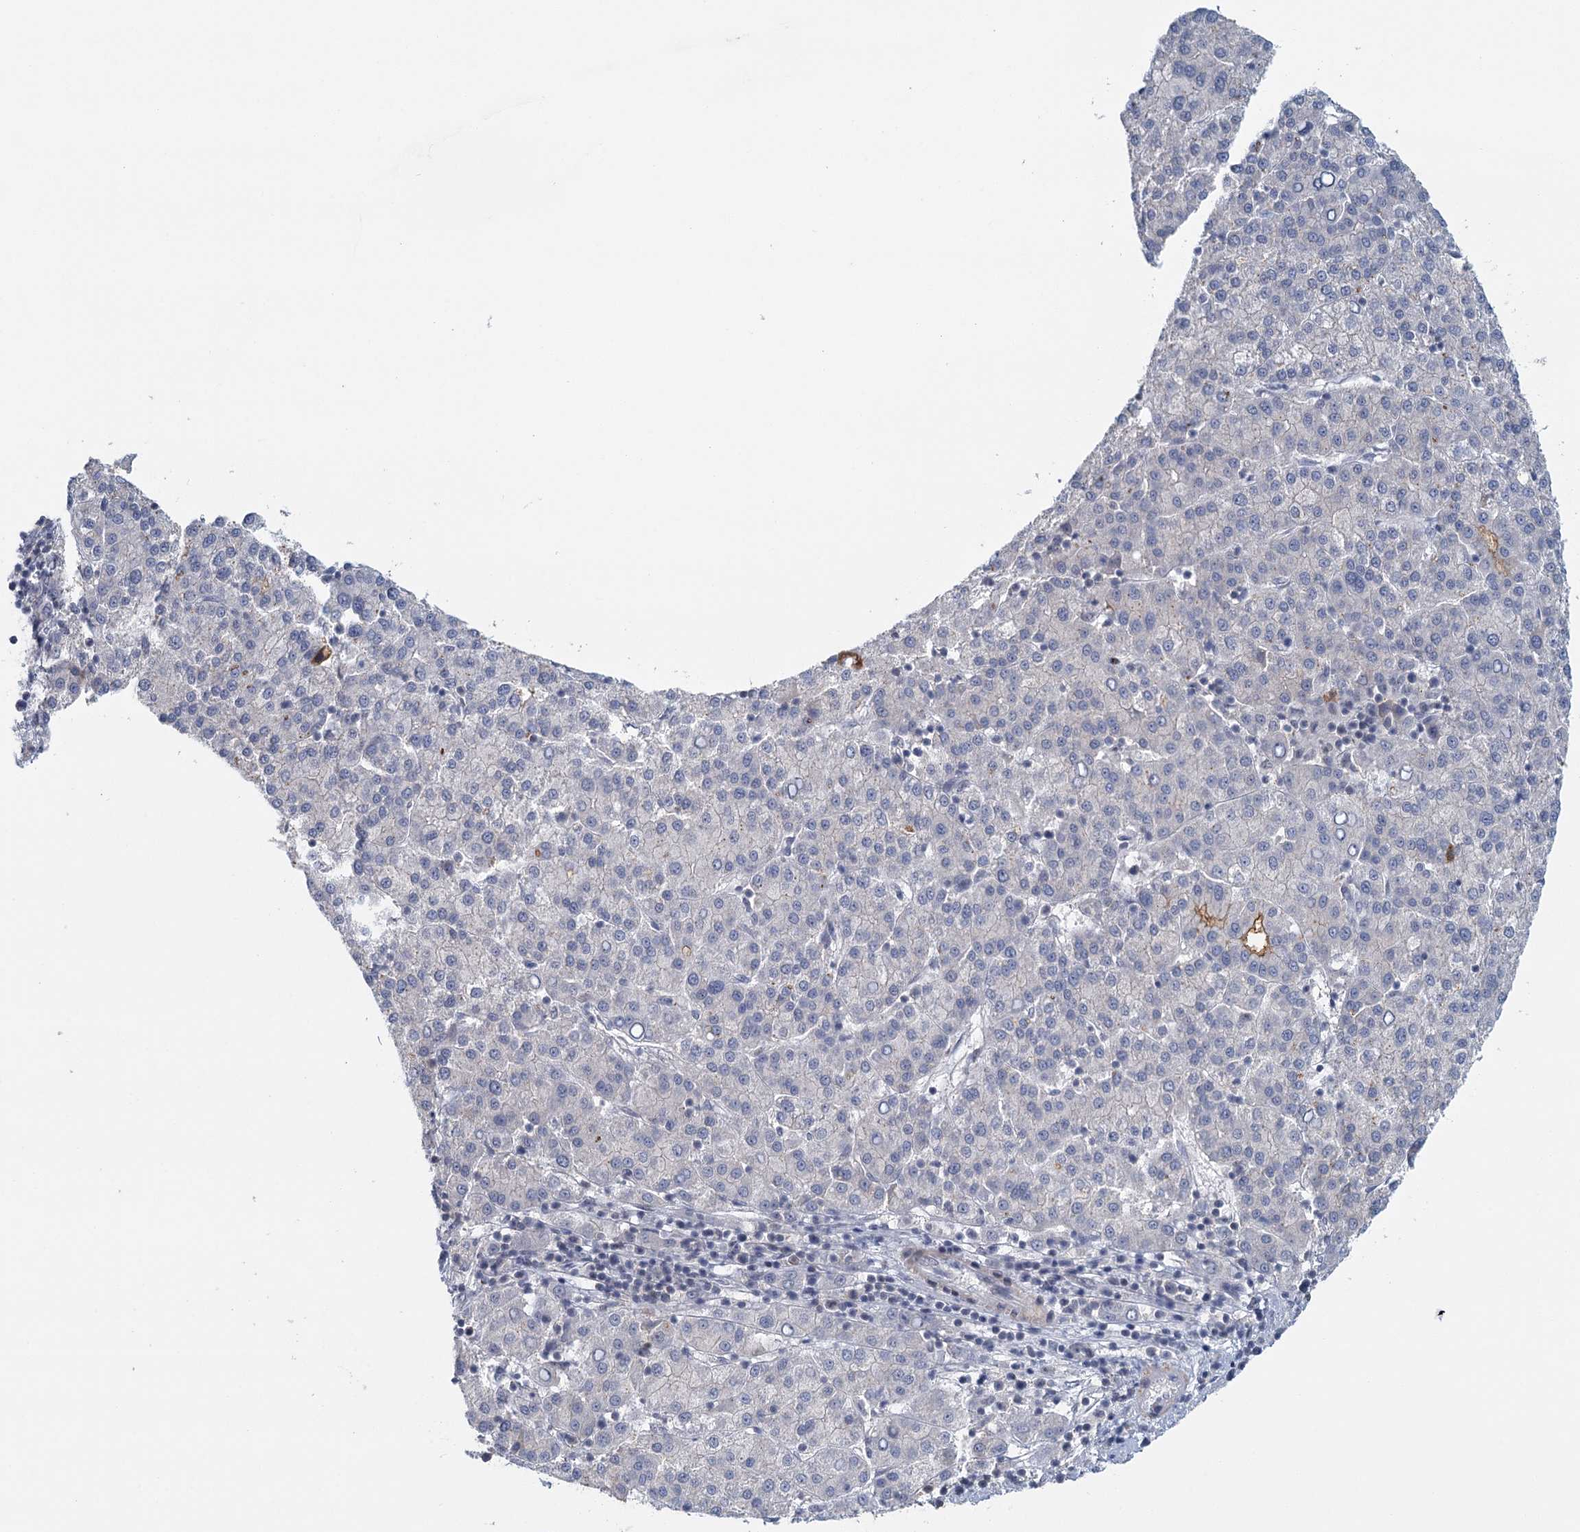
{"staining": {"intensity": "negative", "quantity": "none", "location": "none"}, "tissue": "liver cancer", "cell_type": "Tumor cells", "image_type": "cancer", "snomed": [{"axis": "morphology", "description": "Carcinoma, Hepatocellular, NOS"}, {"axis": "topography", "description": "Liver"}], "caption": "DAB (3,3'-diaminobenzidine) immunohistochemical staining of human liver cancer reveals no significant positivity in tumor cells.", "gene": "GPATCH11", "patient": {"sex": "female", "age": 58}}